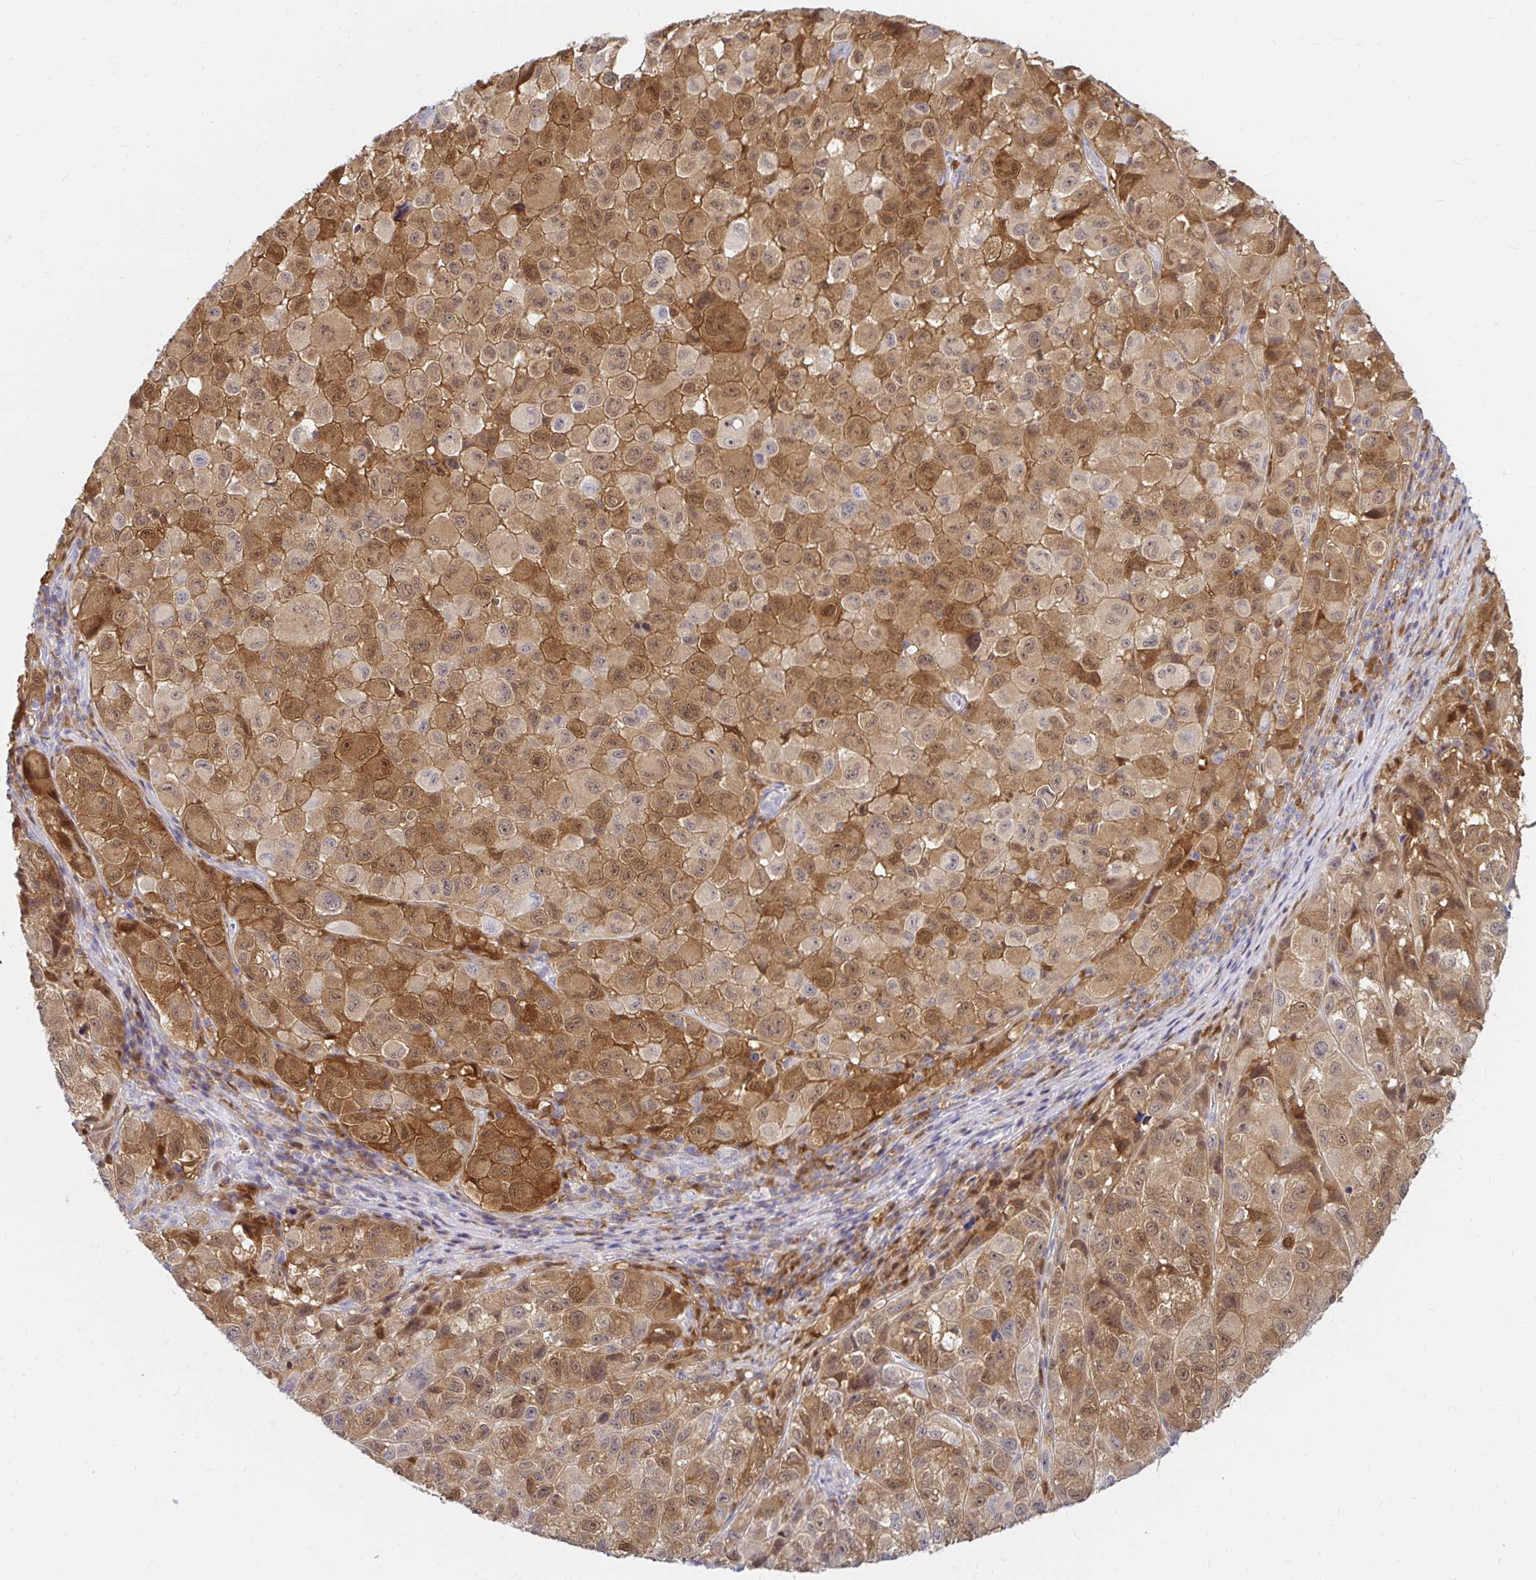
{"staining": {"intensity": "moderate", "quantity": ">75%", "location": "cytoplasmic/membranous"}, "tissue": "melanoma", "cell_type": "Tumor cells", "image_type": "cancer", "snomed": [{"axis": "morphology", "description": "Malignant melanoma, NOS"}, {"axis": "topography", "description": "Skin"}], "caption": "Immunohistochemical staining of malignant melanoma demonstrates moderate cytoplasmic/membranous protein expression in approximately >75% of tumor cells.", "gene": "PYCARD", "patient": {"sex": "male", "age": 93}}